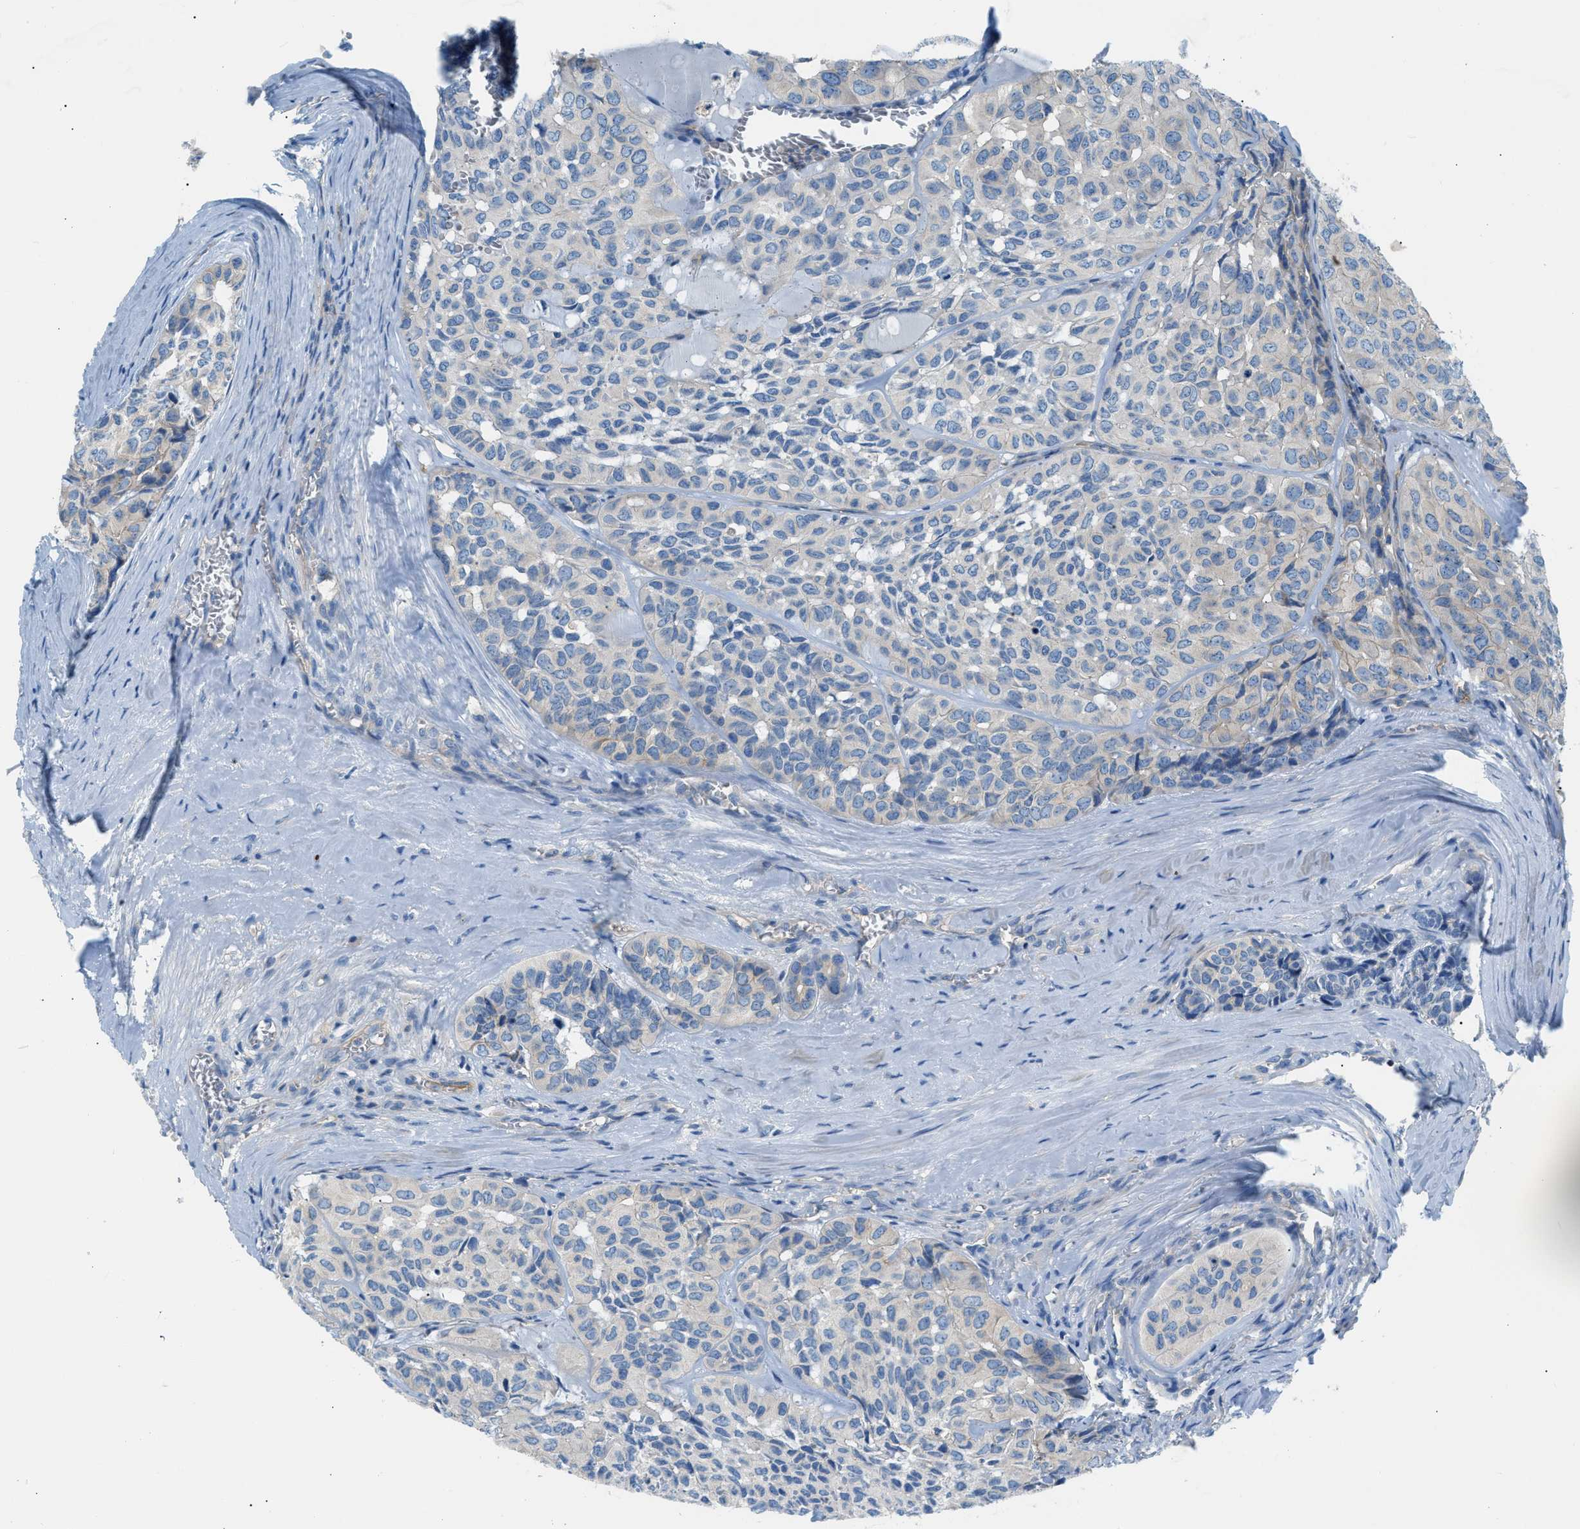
{"staining": {"intensity": "negative", "quantity": "none", "location": "none"}, "tissue": "head and neck cancer", "cell_type": "Tumor cells", "image_type": "cancer", "snomed": [{"axis": "morphology", "description": "Adenocarcinoma, NOS"}, {"axis": "topography", "description": "Salivary gland, NOS"}, {"axis": "topography", "description": "Head-Neck"}], "caption": "Tumor cells show no significant expression in head and neck cancer (adenocarcinoma).", "gene": "ORAI1", "patient": {"sex": "female", "age": 76}}